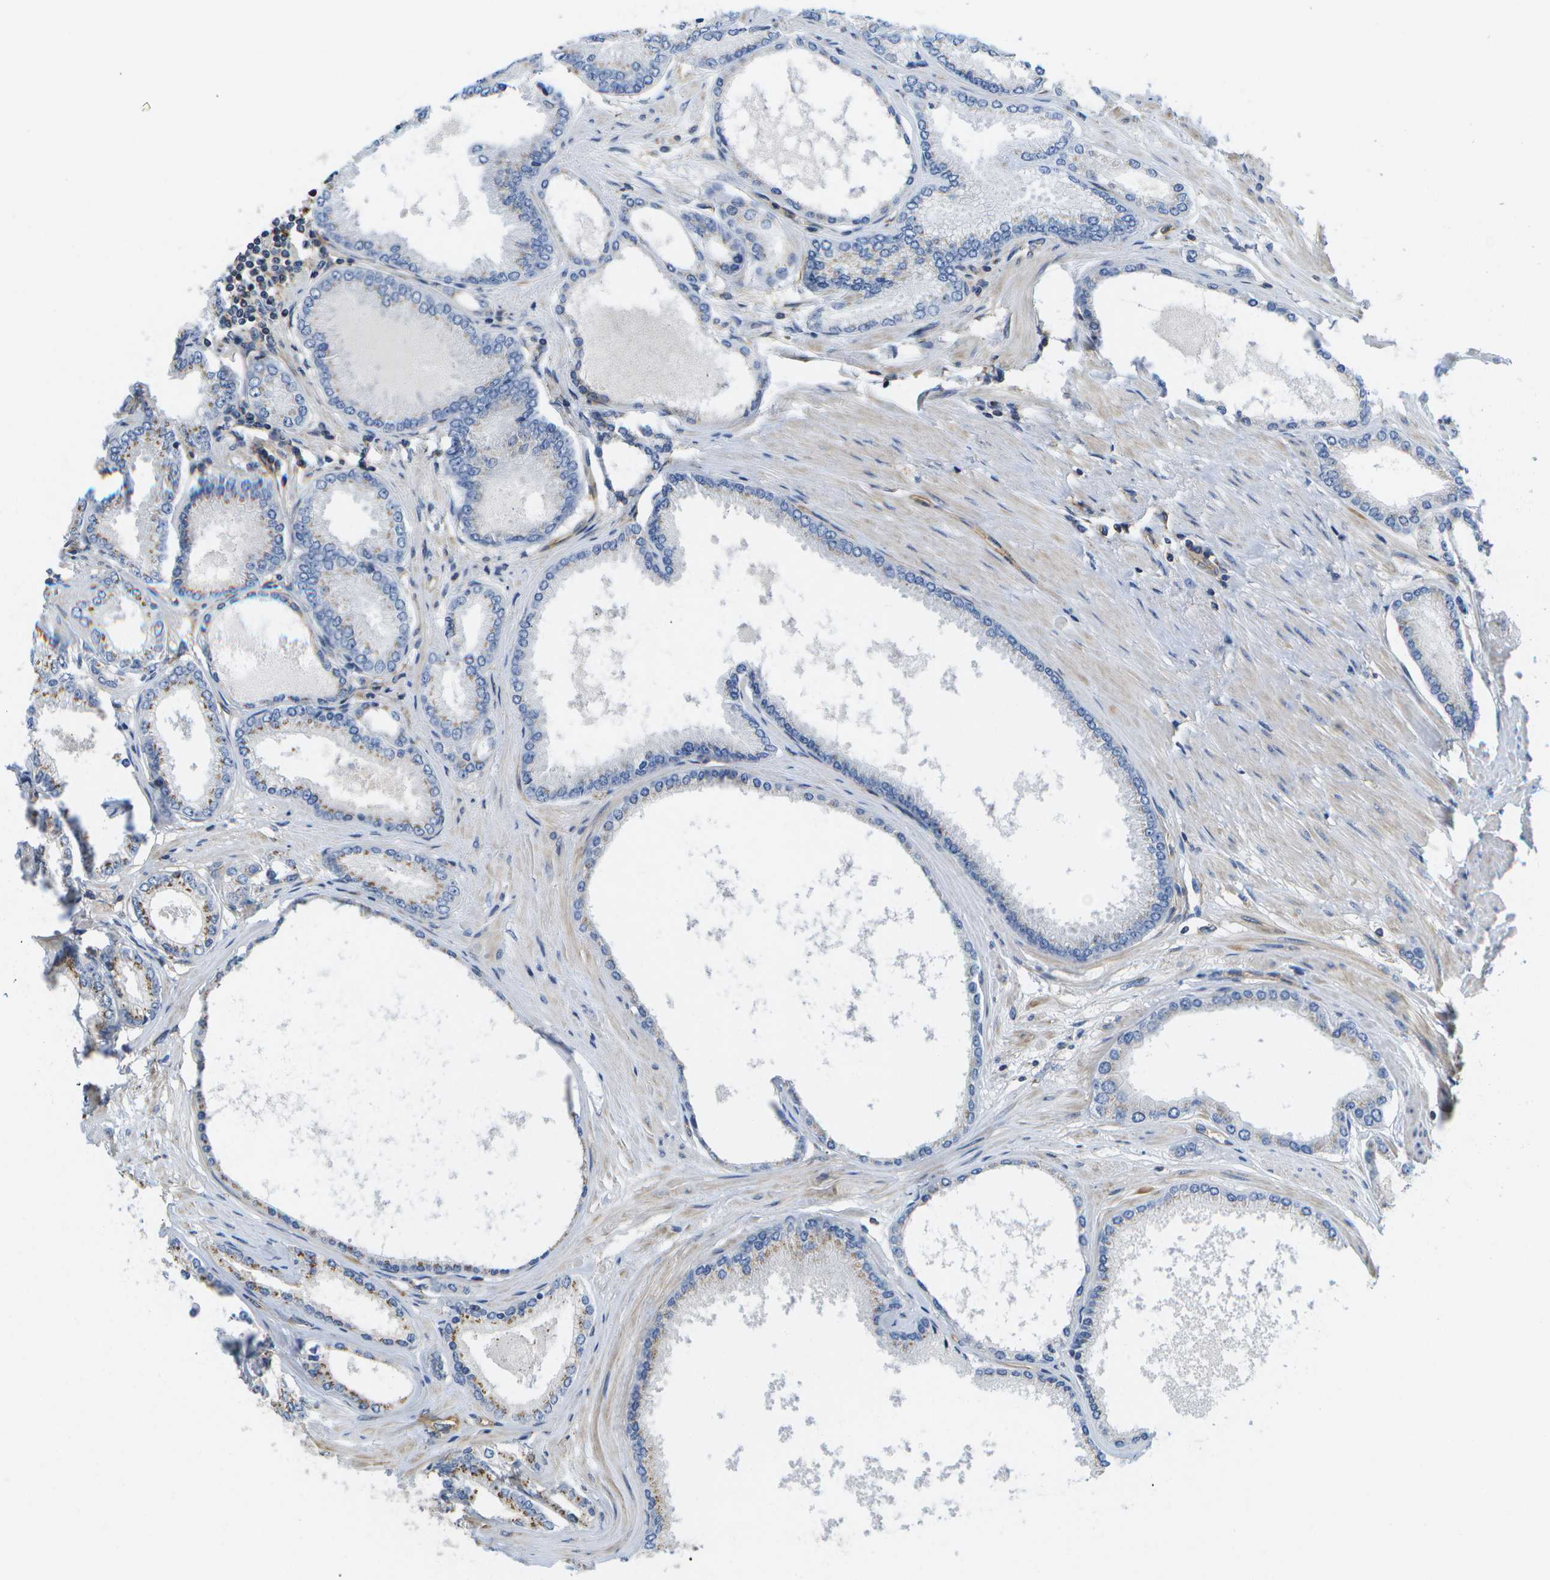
{"staining": {"intensity": "negative", "quantity": "none", "location": "none"}, "tissue": "prostate cancer", "cell_type": "Tumor cells", "image_type": "cancer", "snomed": [{"axis": "morphology", "description": "Adenocarcinoma, High grade"}, {"axis": "topography", "description": "Prostate"}], "caption": "A high-resolution micrograph shows IHC staining of prostate cancer, which reveals no significant staining in tumor cells.", "gene": "BST2", "patient": {"sex": "male", "age": 61}}